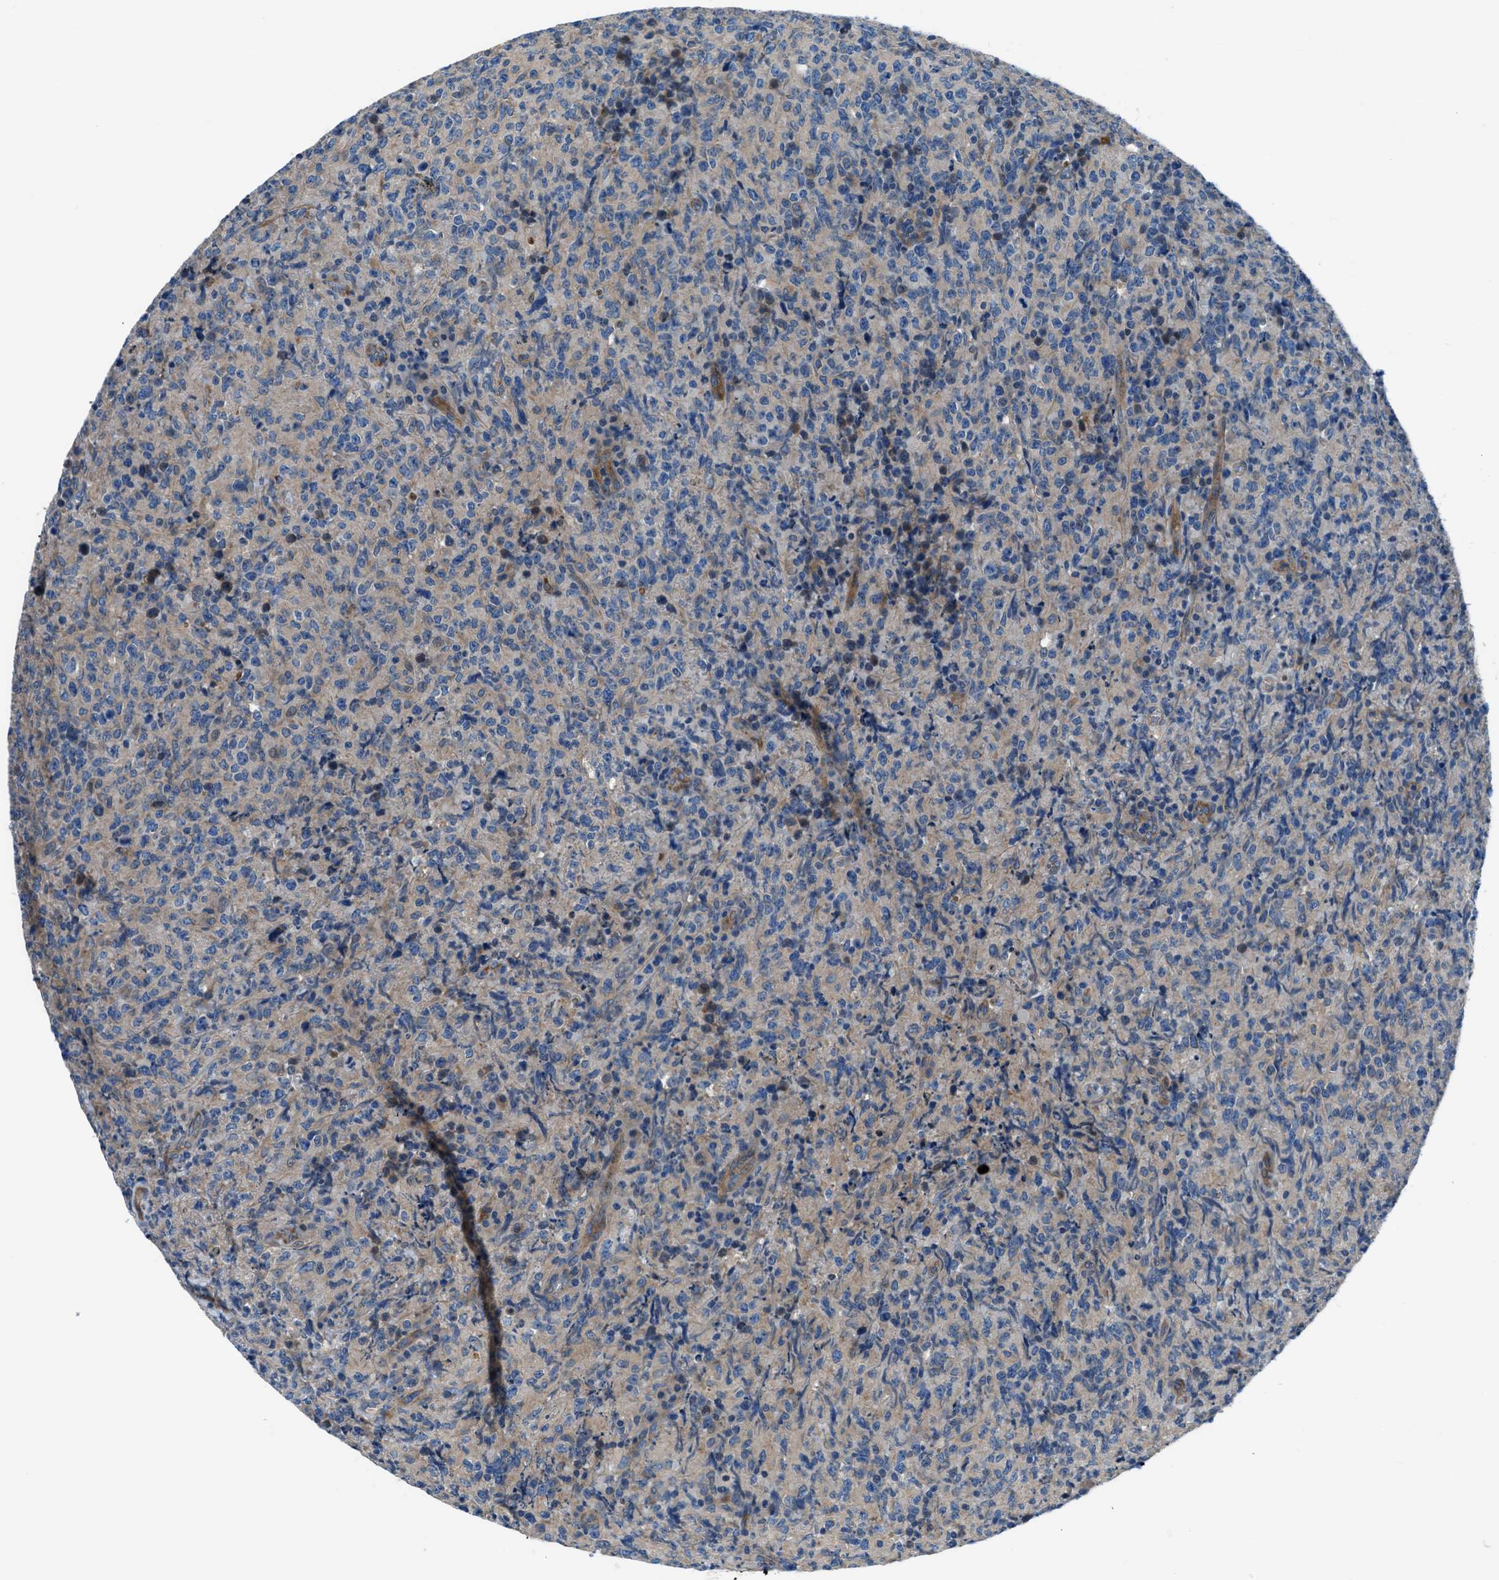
{"staining": {"intensity": "negative", "quantity": "none", "location": "none"}, "tissue": "lymphoma", "cell_type": "Tumor cells", "image_type": "cancer", "snomed": [{"axis": "morphology", "description": "Malignant lymphoma, non-Hodgkin's type, High grade"}, {"axis": "topography", "description": "Tonsil"}], "caption": "DAB immunohistochemical staining of high-grade malignant lymphoma, non-Hodgkin's type demonstrates no significant expression in tumor cells. (DAB immunohistochemistry visualized using brightfield microscopy, high magnification).", "gene": "SLC38A6", "patient": {"sex": "female", "age": 36}}